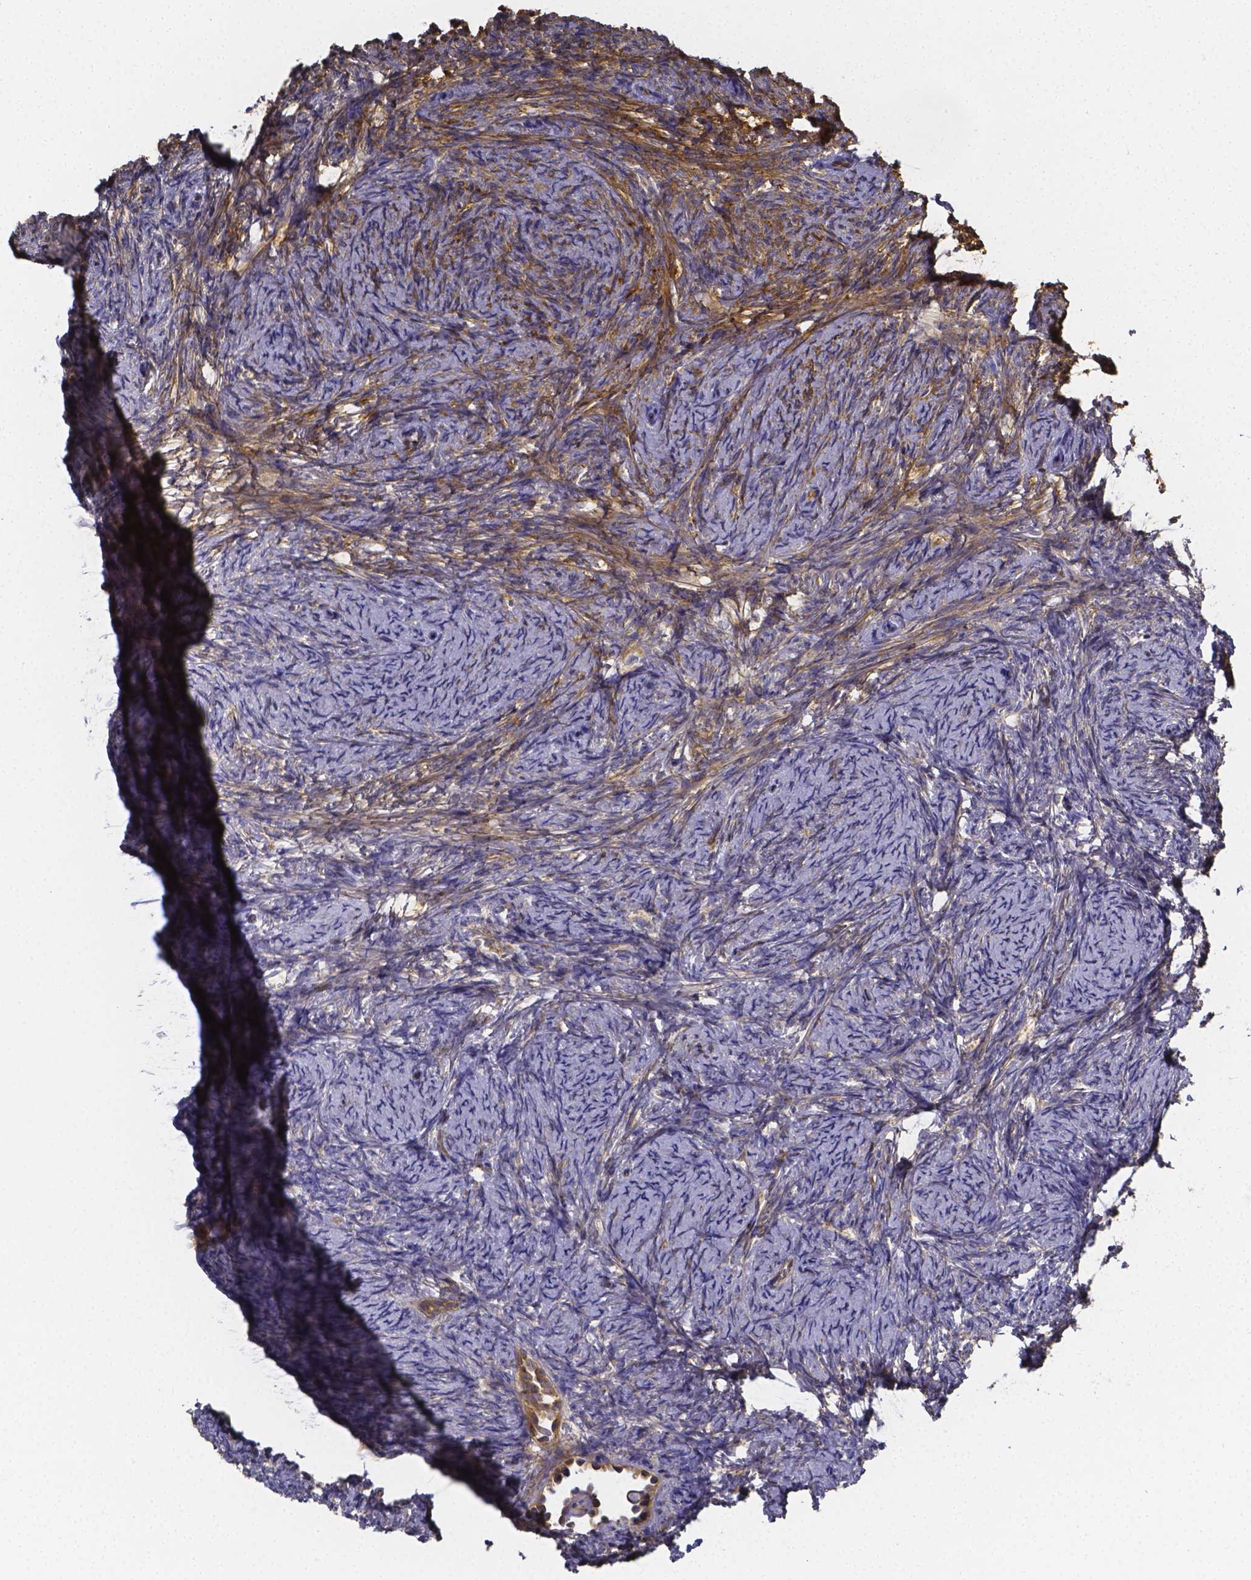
{"staining": {"intensity": "negative", "quantity": "none", "location": "none"}, "tissue": "ovary", "cell_type": "Ovarian stroma cells", "image_type": "normal", "snomed": [{"axis": "morphology", "description": "Normal tissue, NOS"}, {"axis": "topography", "description": "Ovary"}], "caption": "An immunohistochemistry micrograph of normal ovary is shown. There is no staining in ovarian stroma cells of ovary.", "gene": "RERG", "patient": {"sex": "female", "age": 34}}